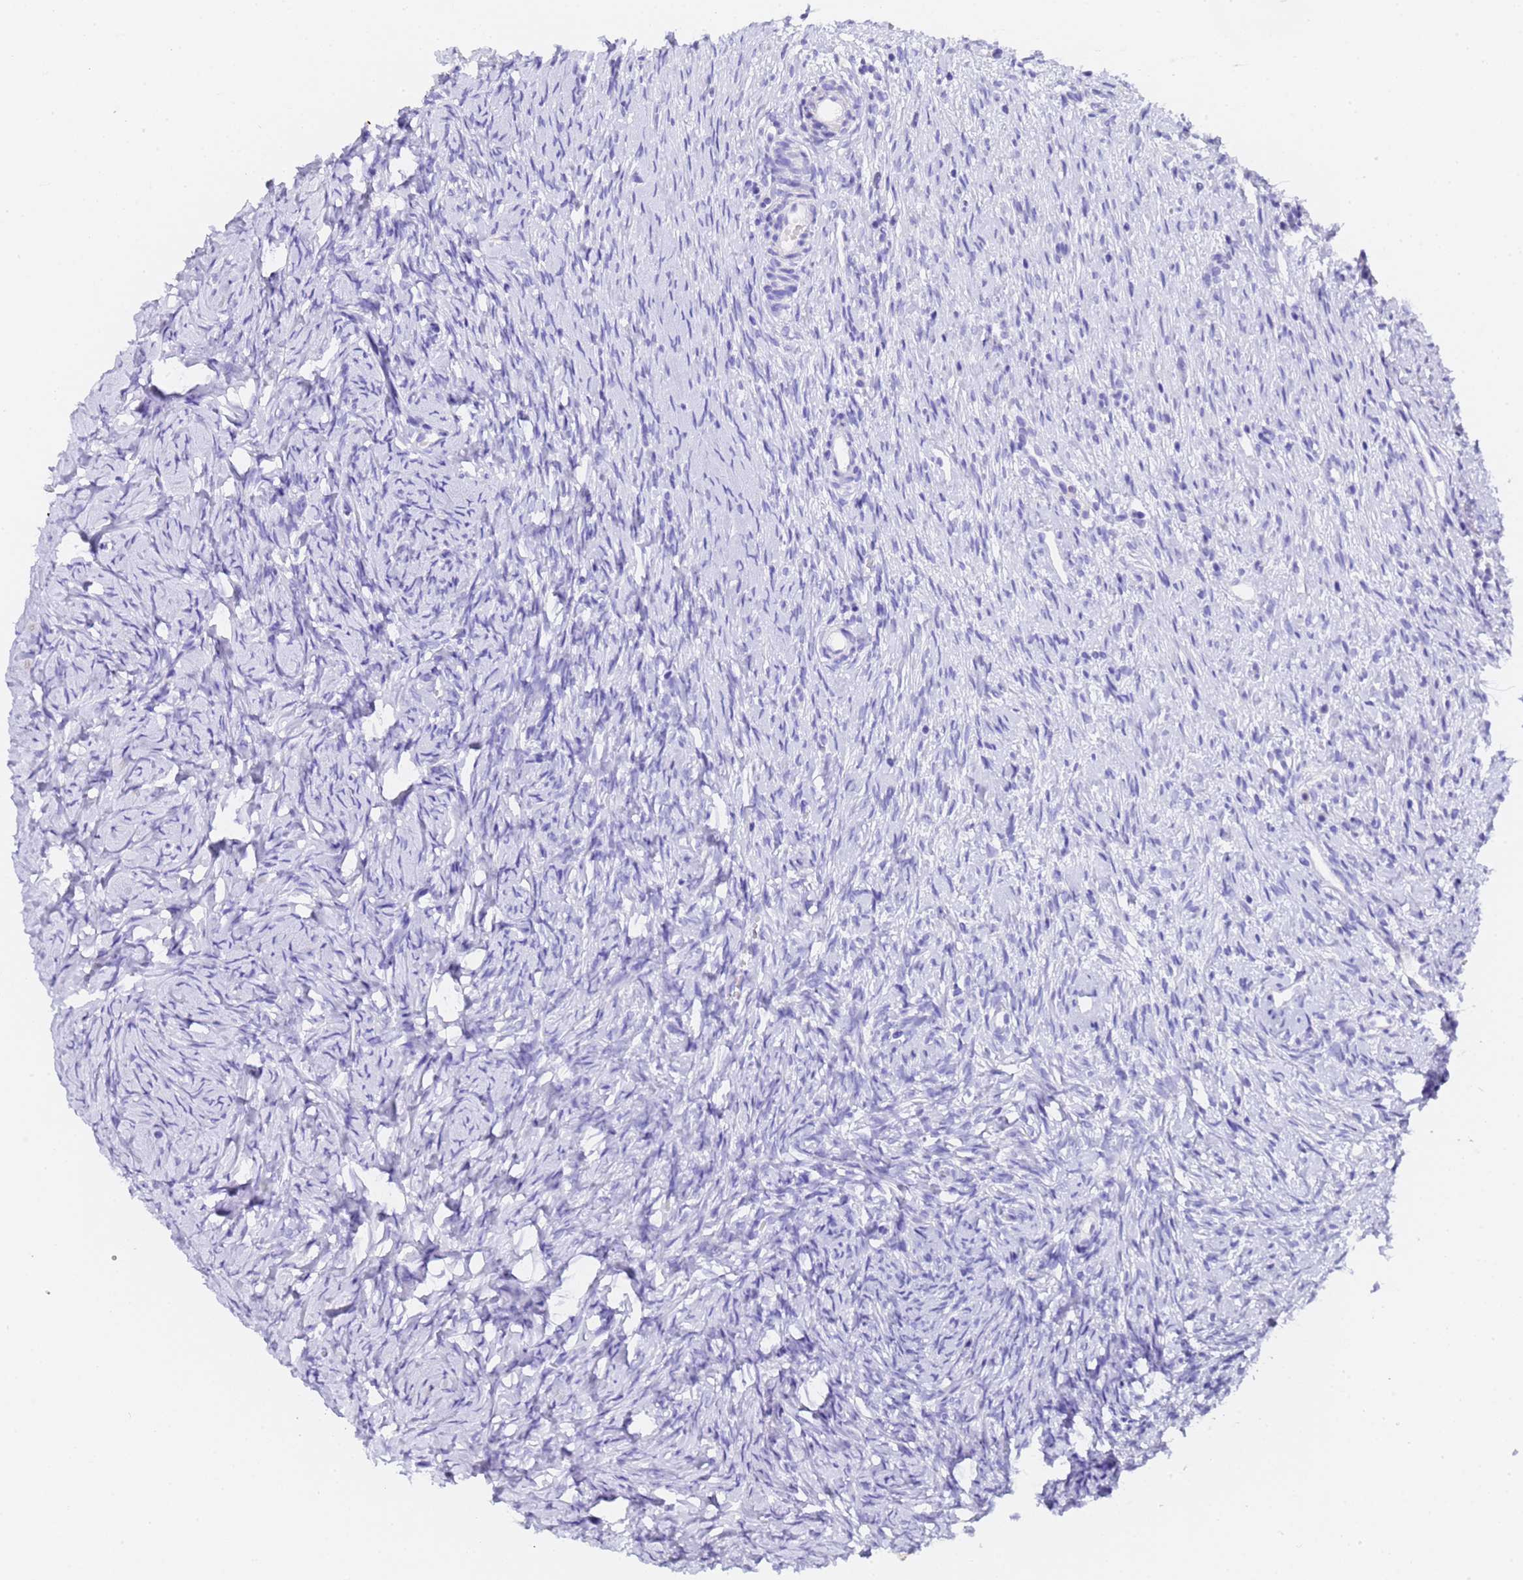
{"staining": {"intensity": "negative", "quantity": "none", "location": "none"}, "tissue": "ovary", "cell_type": "Ovarian stroma cells", "image_type": "normal", "snomed": [{"axis": "morphology", "description": "Normal tissue, NOS"}, {"axis": "topography", "description": "Ovary"}], "caption": "Immunohistochemistry (IHC) histopathology image of unremarkable human ovary stained for a protein (brown), which demonstrates no expression in ovarian stroma cells.", "gene": "GABRA1", "patient": {"sex": "female", "age": 51}}